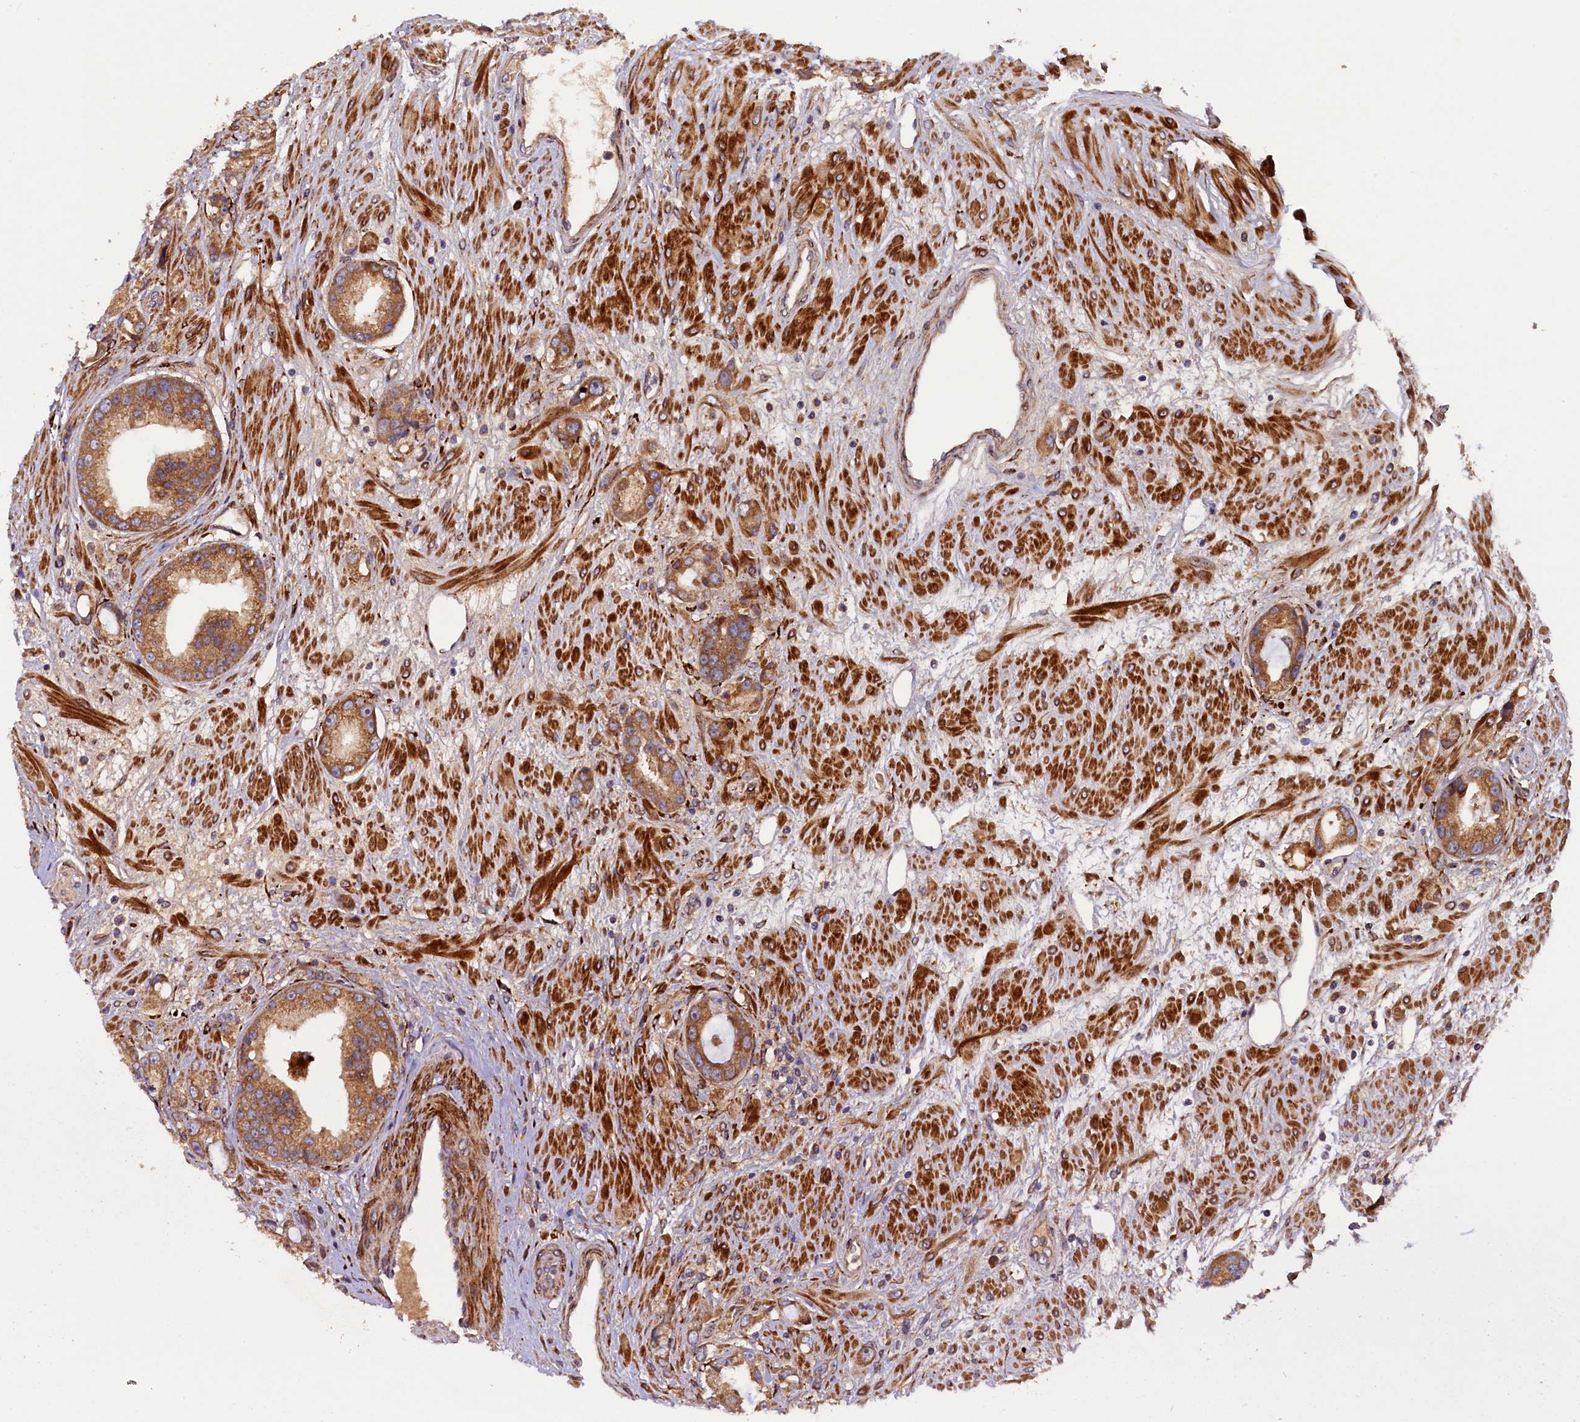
{"staining": {"intensity": "moderate", "quantity": ">75%", "location": "cytoplasmic/membranous"}, "tissue": "prostate cancer", "cell_type": "Tumor cells", "image_type": "cancer", "snomed": [{"axis": "morphology", "description": "Adenocarcinoma, Low grade"}, {"axis": "topography", "description": "Prostate"}], "caption": "Immunohistochemistry (IHC) of human prostate cancer (low-grade adenocarcinoma) shows medium levels of moderate cytoplasmic/membranous expression in about >75% of tumor cells.", "gene": "ARRDC4", "patient": {"sex": "male", "age": 67}}